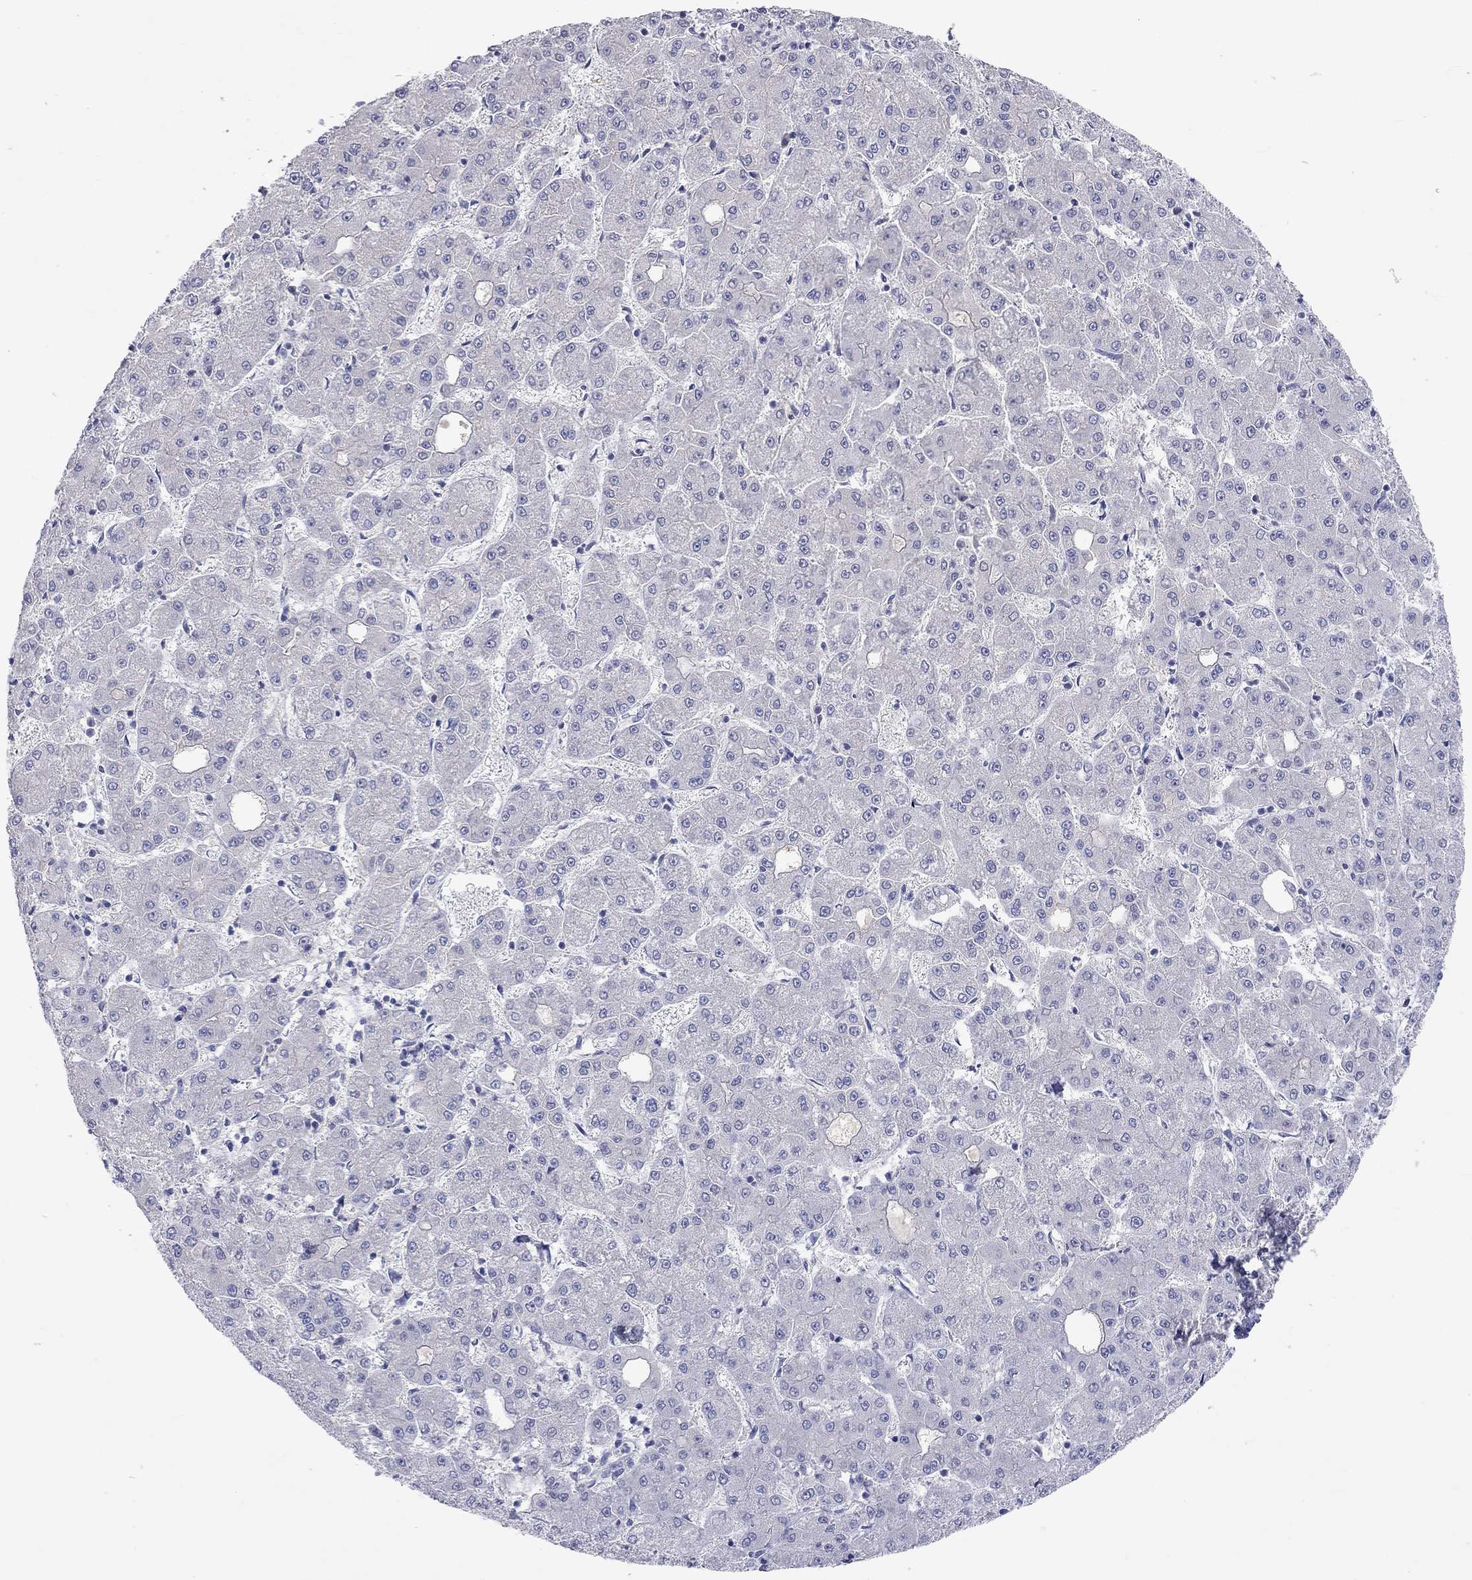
{"staining": {"intensity": "negative", "quantity": "none", "location": "none"}, "tissue": "liver cancer", "cell_type": "Tumor cells", "image_type": "cancer", "snomed": [{"axis": "morphology", "description": "Carcinoma, Hepatocellular, NOS"}, {"axis": "topography", "description": "Liver"}], "caption": "High magnification brightfield microscopy of liver cancer (hepatocellular carcinoma) stained with DAB (3,3'-diaminobenzidine) (brown) and counterstained with hematoxylin (blue): tumor cells show no significant positivity.", "gene": "ST7L", "patient": {"sex": "male", "age": 73}}